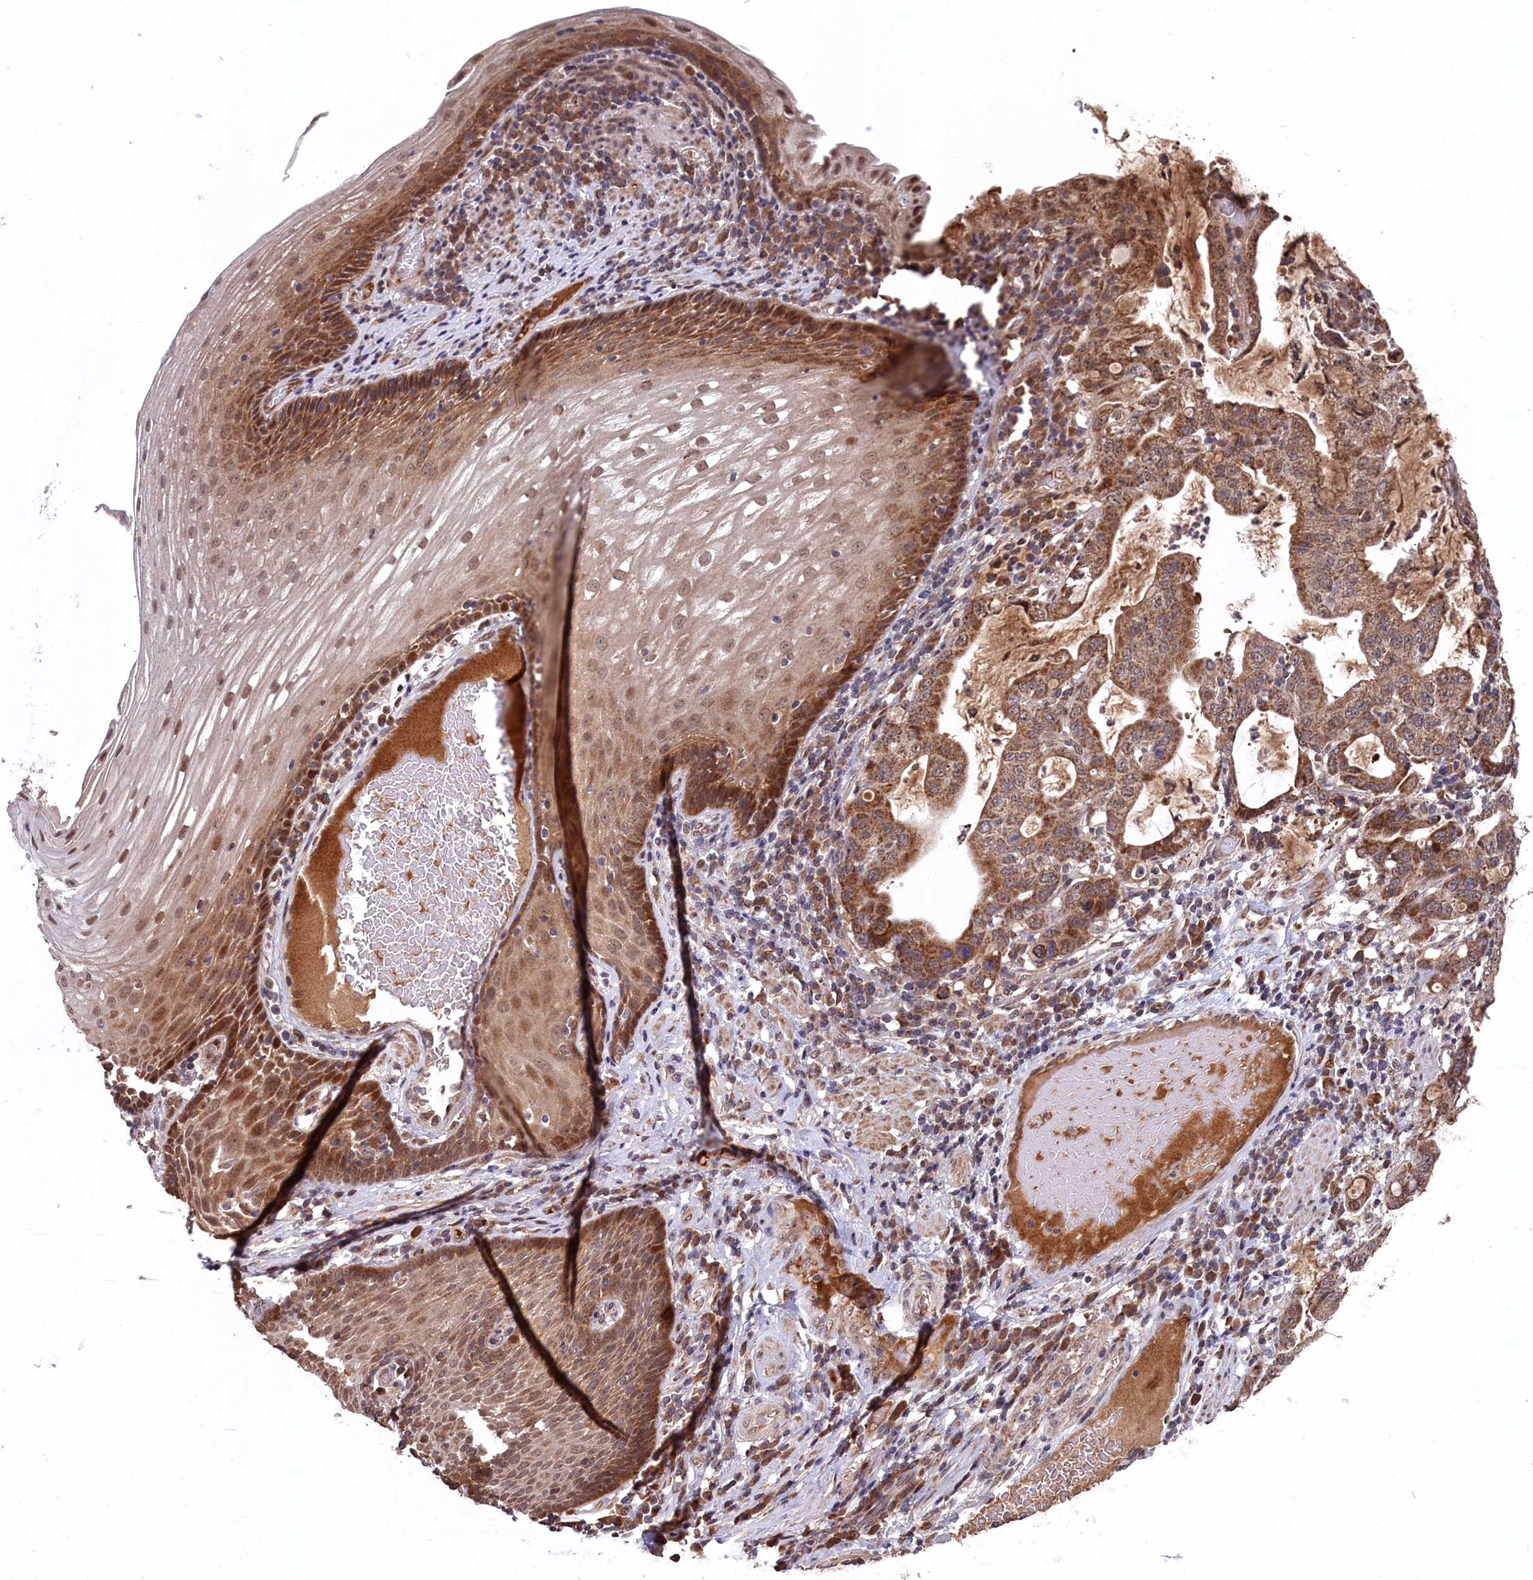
{"staining": {"intensity": "moderate", "quantity": ">75%", "location": "cytoplasmic/membranous"}, "tissue": "stomach cancer", "cell_type": "Tumor cells", "image_type": "cancer", "snomed": [{"axis": "morphology", "description": "Normal tissue, NOS"}, {"axis": "morphology", "description": "Adenocarcinoma, NOS"}, {"axis": "topography", "description": "Esophagus"}, {"axis": "topography", "description": "Stomach, upper"}, {"axis": "topography", "description": "Peripheral nerve tissue"}], "caption": "Moderate cytoplasmic/membranous expression is present in approximately >75% of tumor cells in stomach cancer (adenocarcinoma).", "gene": "CLPX", "patient": {"sex": "male", "age": 62}}